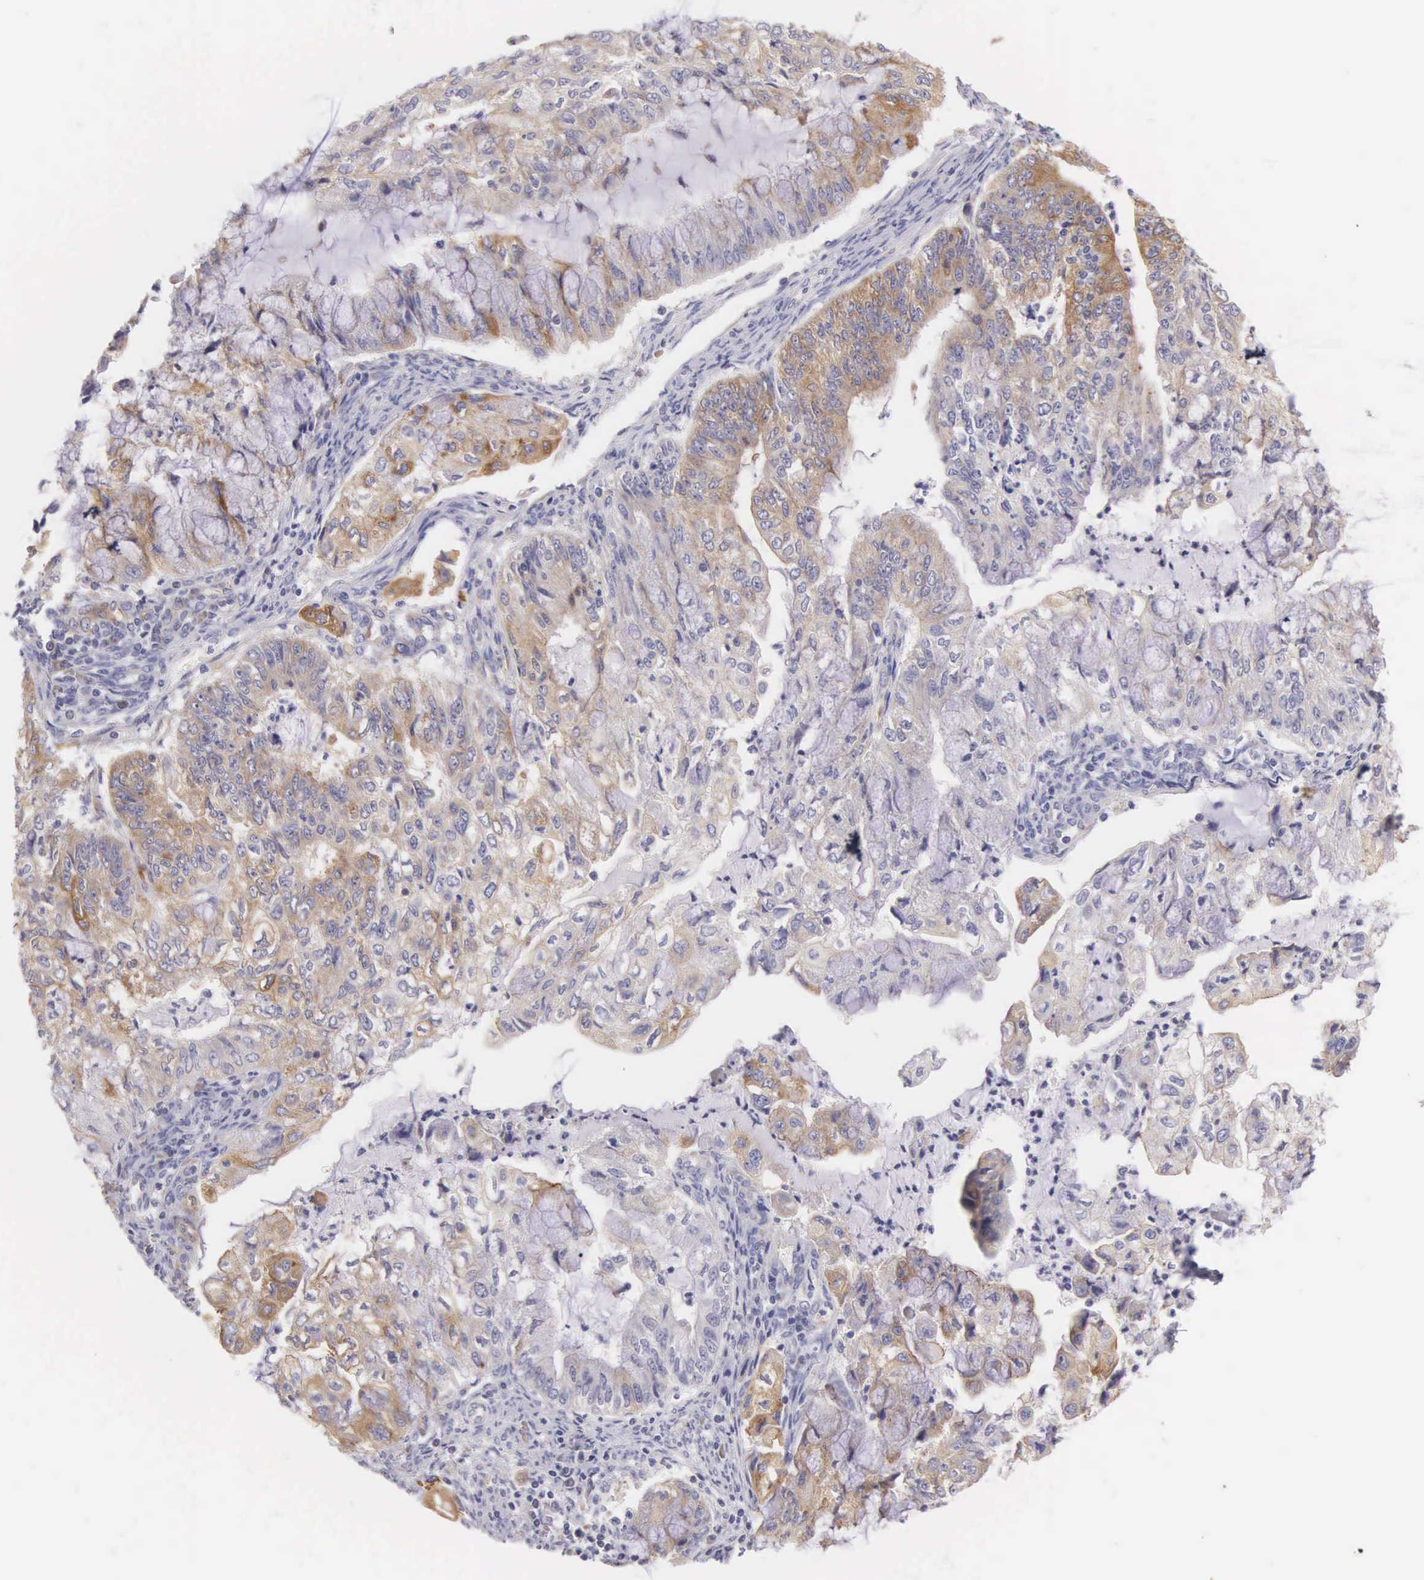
{"staining": {"intensity": "moderate", "quantity": "25%-75%", "location": "cytoplasmic/membranous"}, "tissue": "endometrial cancer", "cell_type": "Tumor cells", "image_type": "cancer", "snomed": [{"axis": "morphology", "description": "Adenocarcinoma, NOS"}, {"axis": "topography", "description": "Endometrium"}], "caption": "Endometrial cancer was stained to show a protein in brown. There is medium levels of moderate cytoplasmic/membranous expression in about 25%-75% of tumor cells. (DAB IHC with brightfield microscopy, high magnification).", "gene": "OSBPL3", "patient": {"sex": "female", "age": 75}}